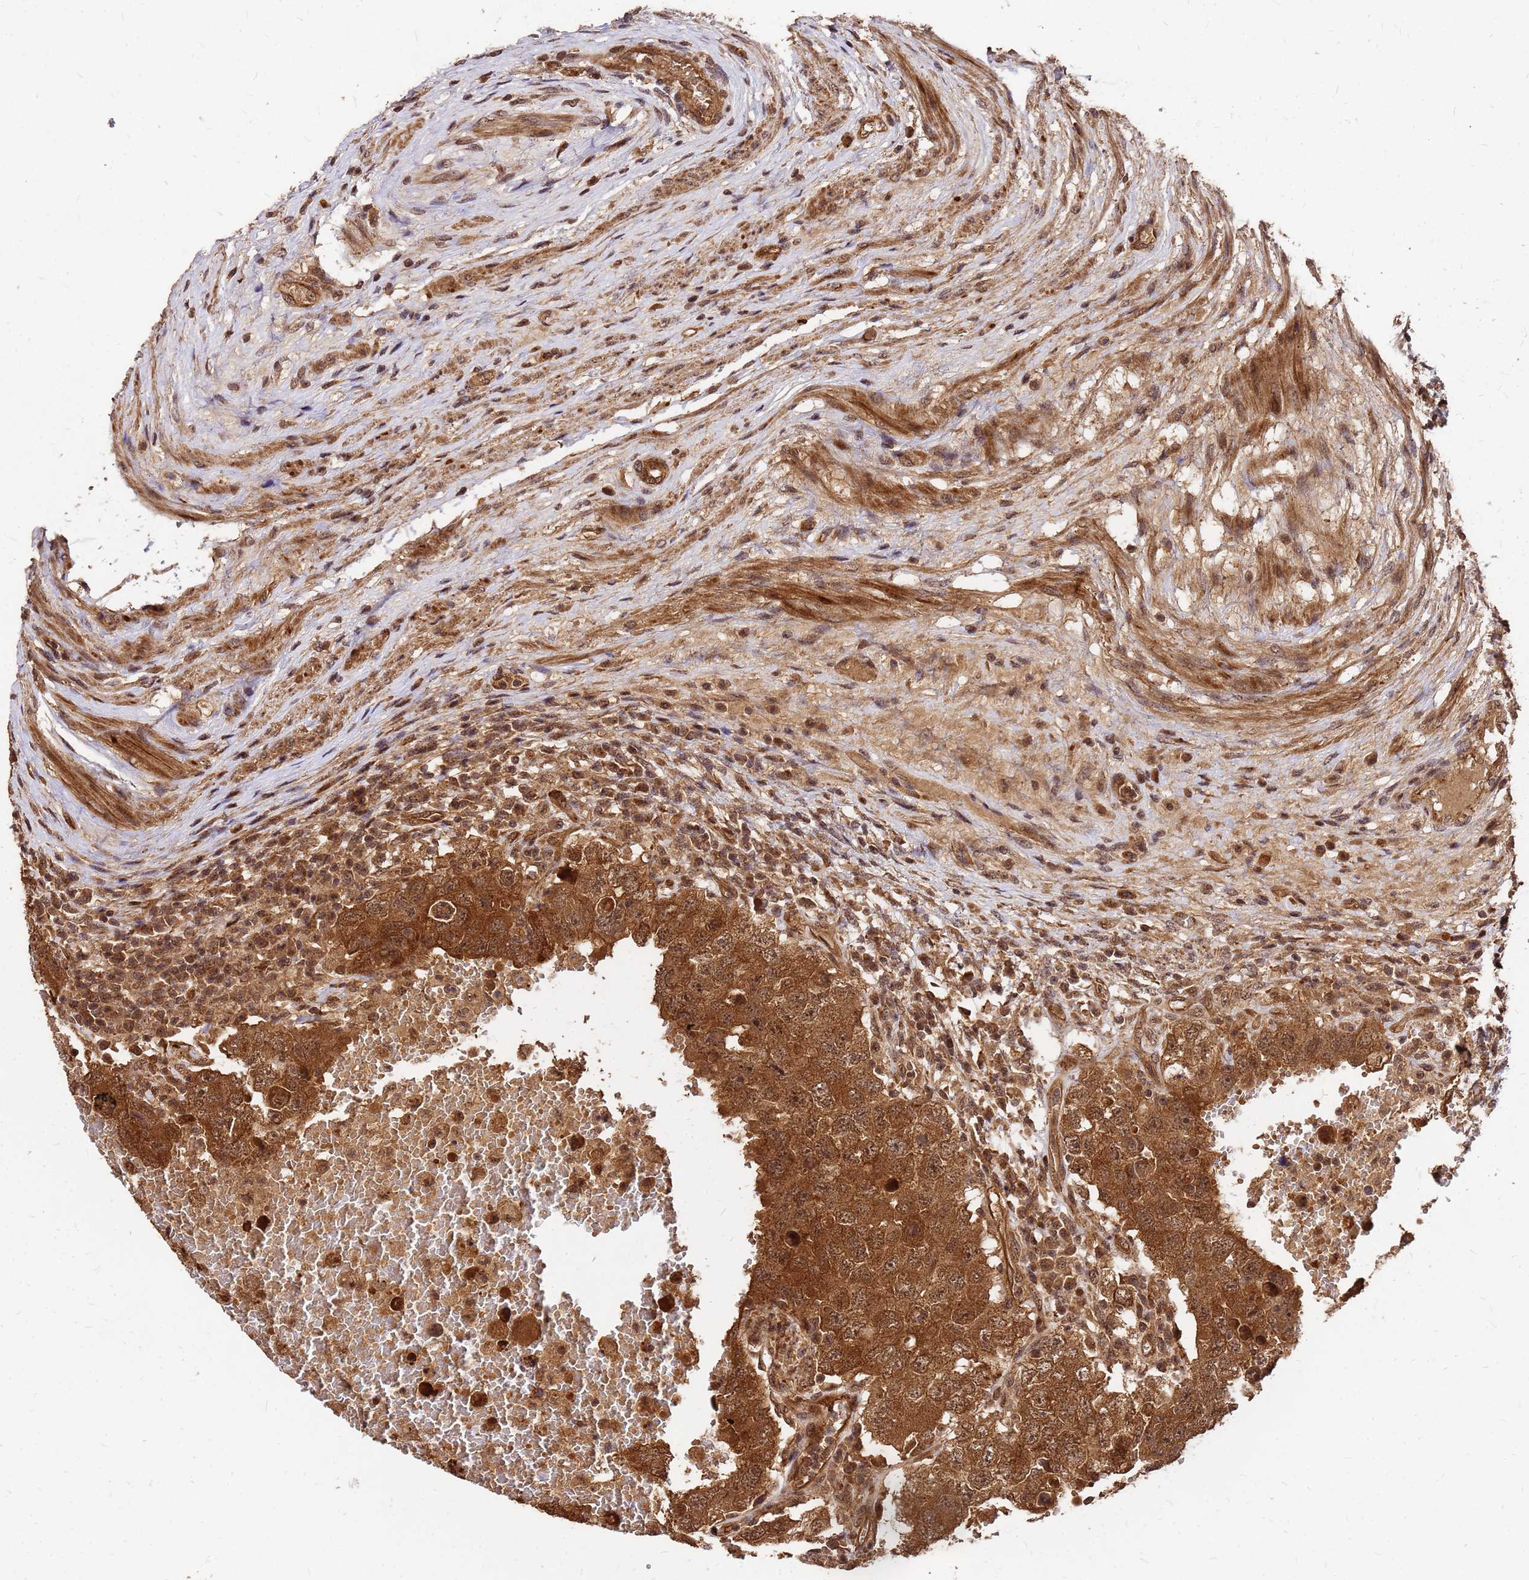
{"staining": {"intensity": "strong", "quantity": ">75%", "location": "cytoplasmic/membranous,nuclear"}, "tissue": "testis cancer", "cell_type": "Tumor cells", "image_type": "cancer", "snomed": [{"axis": "morphology", "description": "Carcinoma, Embryonal, NOS"}, {"axis": "topography", "description": "Testis"}], "caption": "A high amount of strong cytoplasmic/membranous and nuclear positivity is identified in about >75% of tumor cells in testis embryonal carcinoma tissue.", "gene": "GPATCH8", "patient": {"sex": "male", "age": 26}}